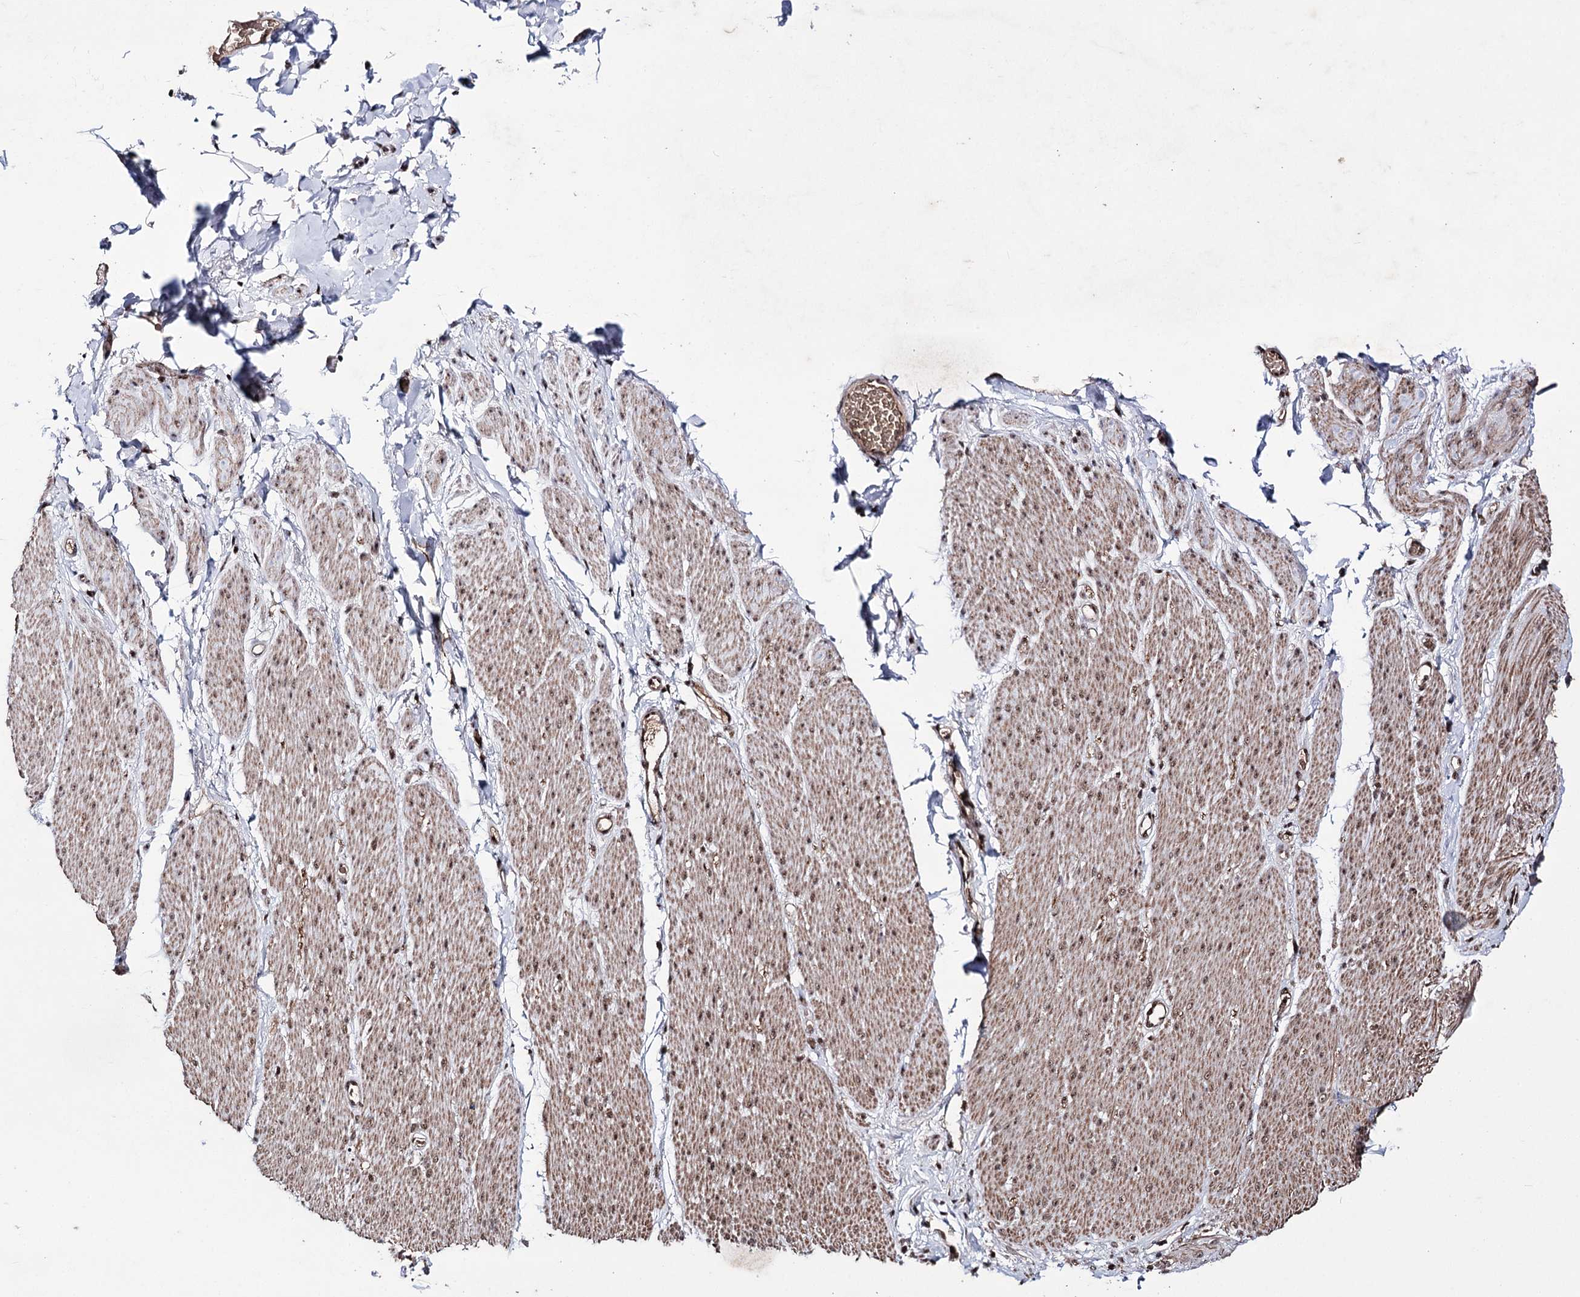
{"staining": {"intensity": "moderate", "quantity": "<25%", "location": "nuclear"}, "tissue": "adipose tissue", "cell_type": "Adipocytes", "image_type": "normal", "snomed": [{"axis": "morphology", "description": "Normal tissue, NOS"}, {"axis": "topography", "description": "Colon"}, {"axis": "topography", "description": "Peripheral nerve tissue"}], "caption": "Protein staining displays moderate nuclear staining in approximately <25% of adipocytes in normal adipose tissue.", "gene": "PRPF40A", "patient": {"sex": "female", "age": 61}}